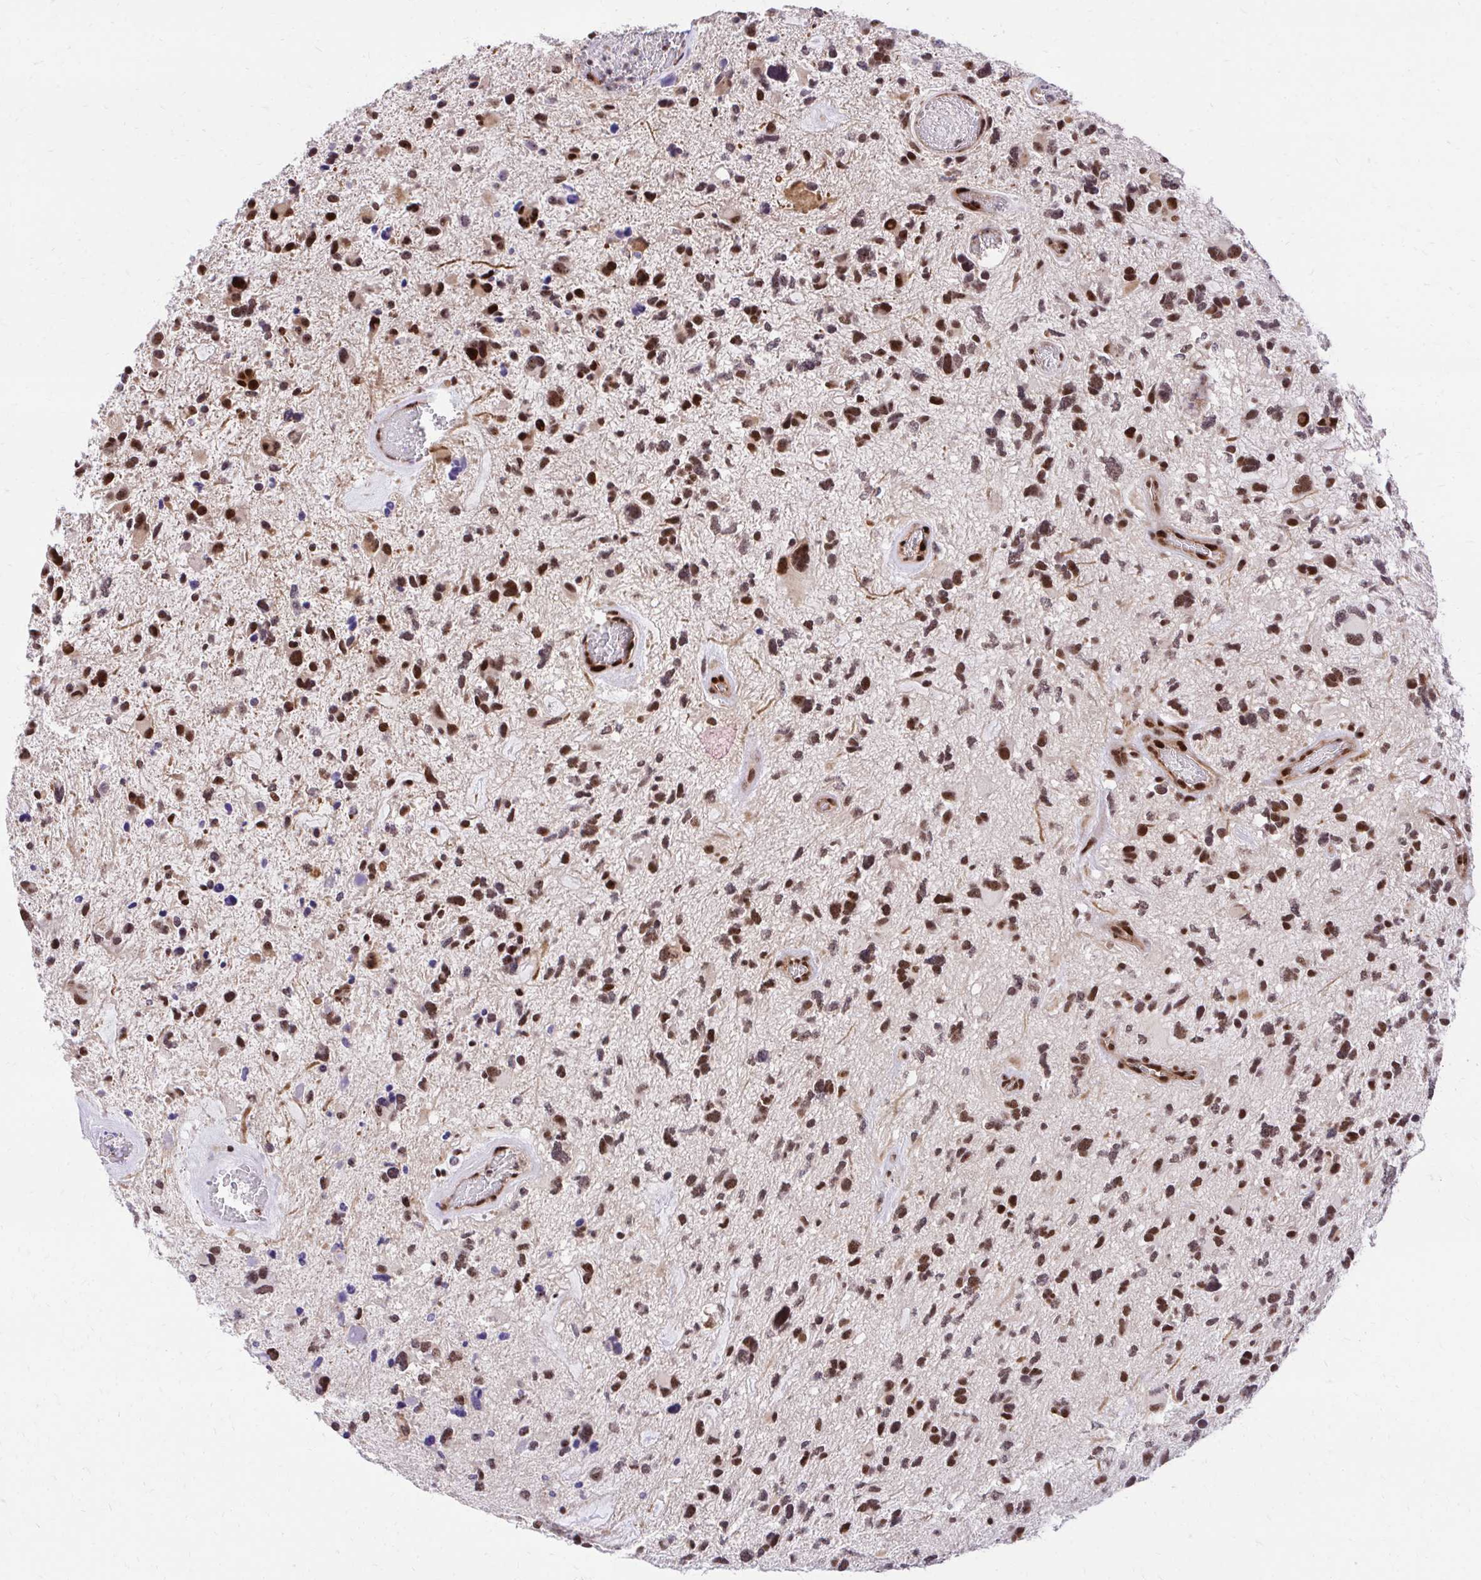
{"staining": {"intensity": "strong", "quantity": ">75%", "location": "nuclear"}, "tissue": "glioma", "cell_type": "Tumor cells", "image_type": "cancer", "snomed": [{"axis": "morphology", "description": "Glioma, malignant, High grade"}, {"axis": "topography", "description": "Brain"}], "caption": "Immunohistochemical staining of malignant glioma (high-grade) displays high levels of strong nuclear staining in approximately >75% of tumor cells. (DAB (3,3'-diaminobenzidine) IHC, brown staining for protein, blue staining for nuclei).", "gene": "HOXA4", "patient": {"sex": "female", "age": 11}}